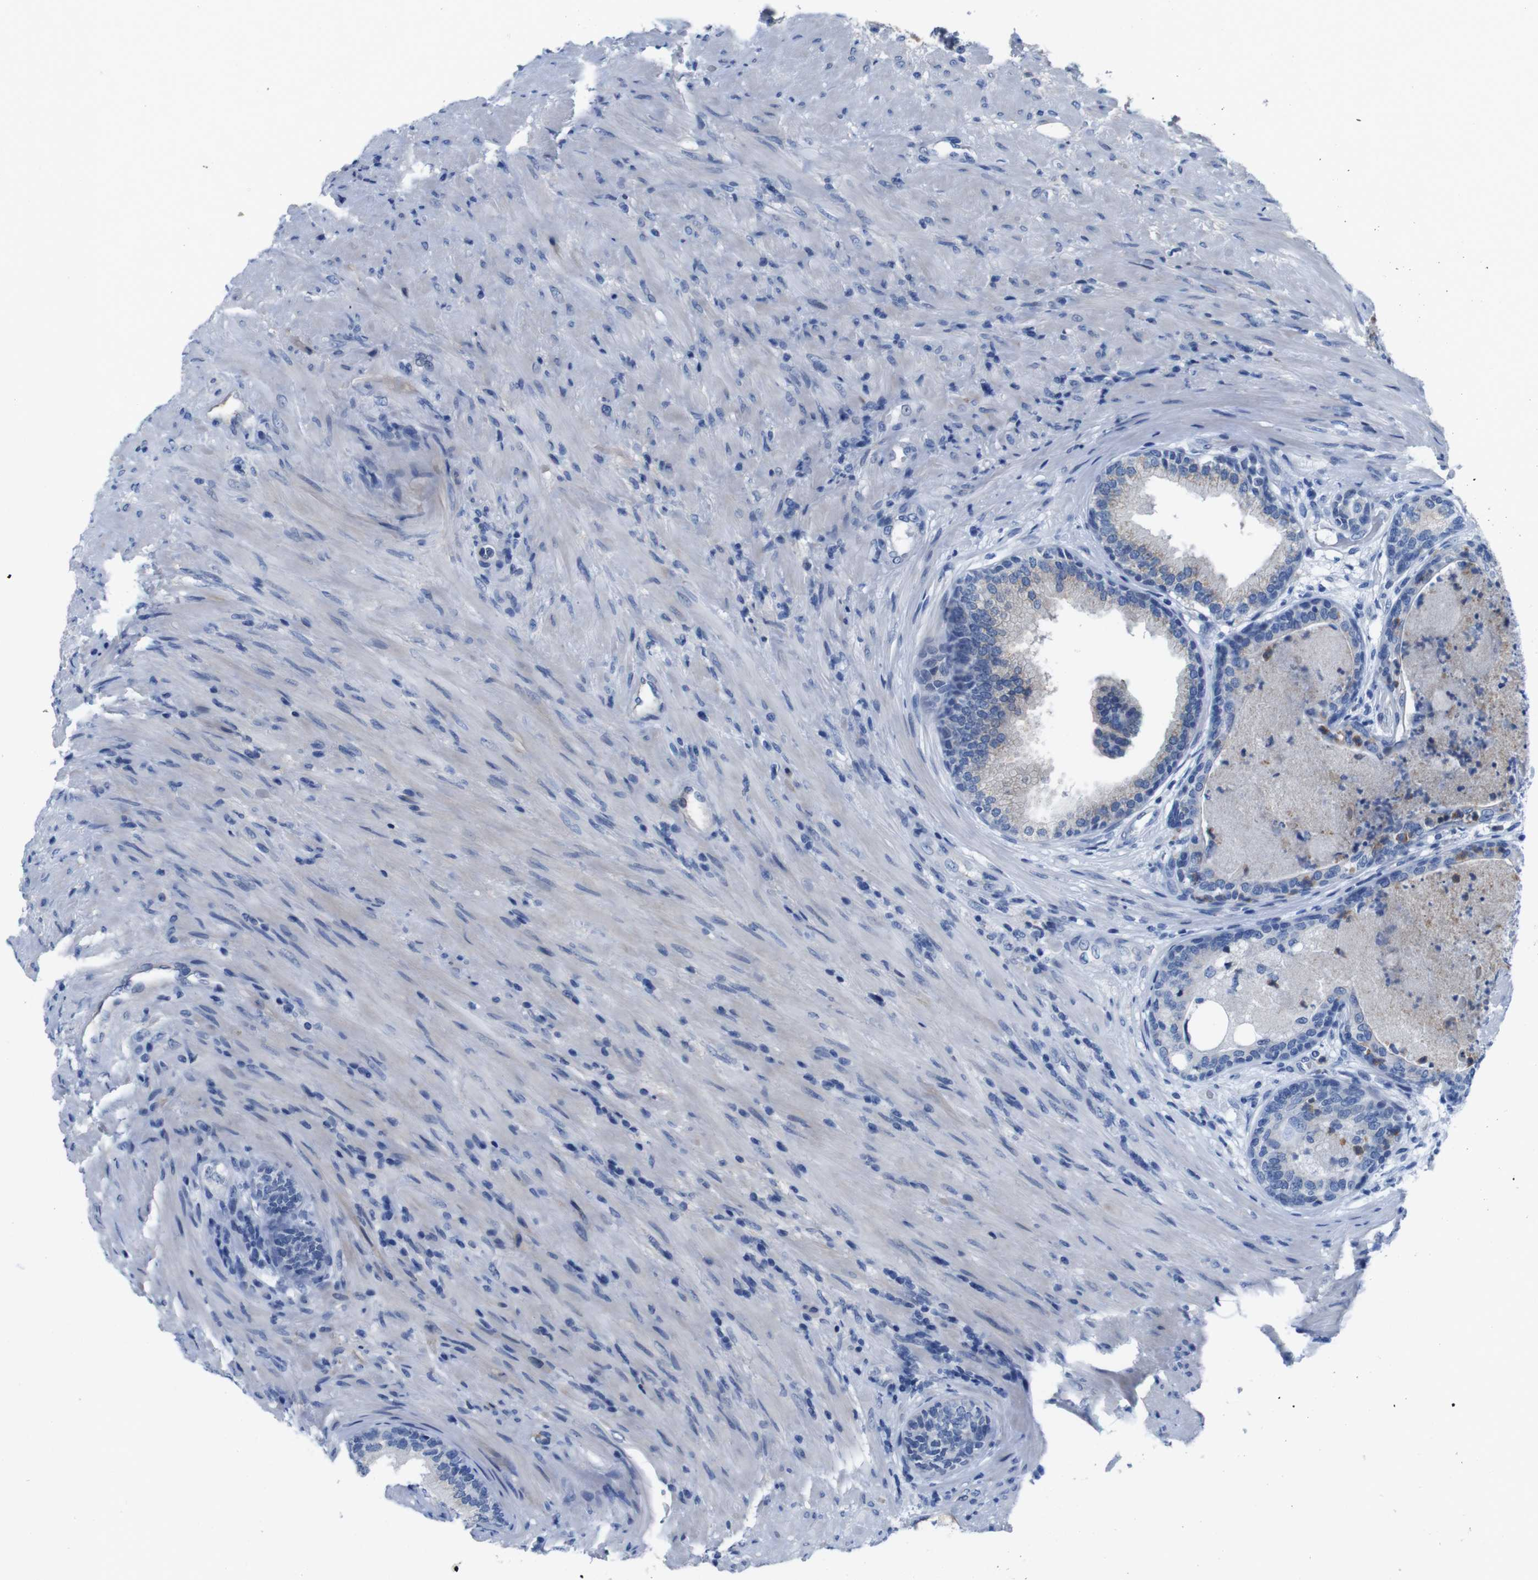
{"staining": {"intensity": "negative", "quantity": "none", "location": "none"}, "tissue": "prostate", "cell_type": "Glandular cells", "image_type": "normal", "snomed": [{"axis": "morphology", "description": "Normal tissue, NOS"}, {"axis": "topography", "description": "Prostate"}], "caption": "High power microscopy micrograph of an immunohistochemistry (IHC) micrograph of normal prostate, revealing no significant expression in glandular cells.", "gene": "C1RL", "patient": {"sex": "male", "age": 76}}